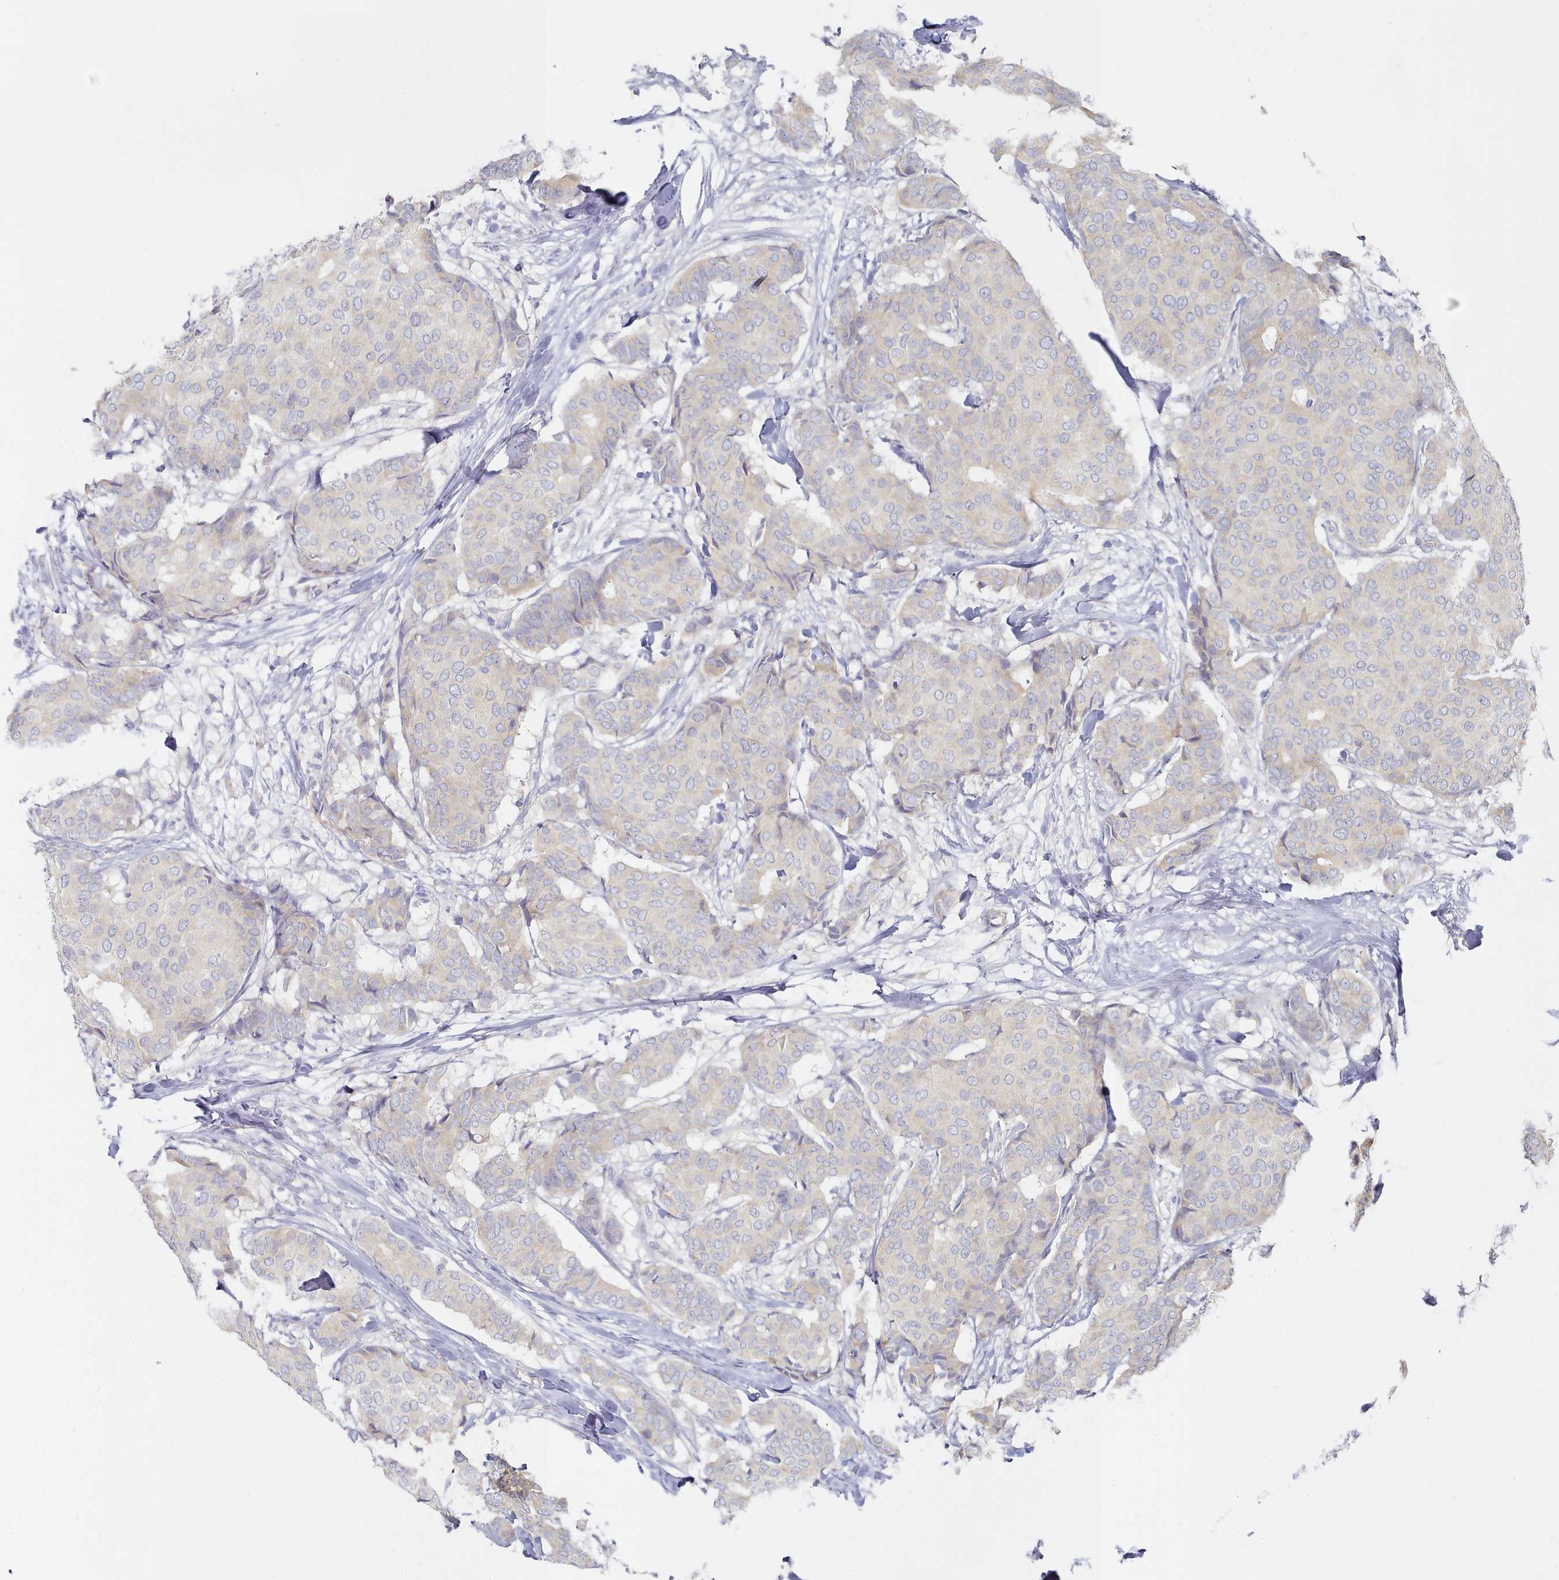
{"staining": {"intensity": "weak", "quantity": "<25%", "location": "cytoplasmic/membranous"}, "tissue": "breast cancer", "cell_type": "Tumor cells", "image_type": "cancer", "snomed": [{"axis": "morphology", "description": "Duct carcinoma"}, {"axis": "topography", "description": "Breast"}], "caption": "Tumor cells show no significant expression in breast infiltrating ductal carcinoma.", "gene": "TYW1B", "patient": {"sex": "female", "age": 75}}